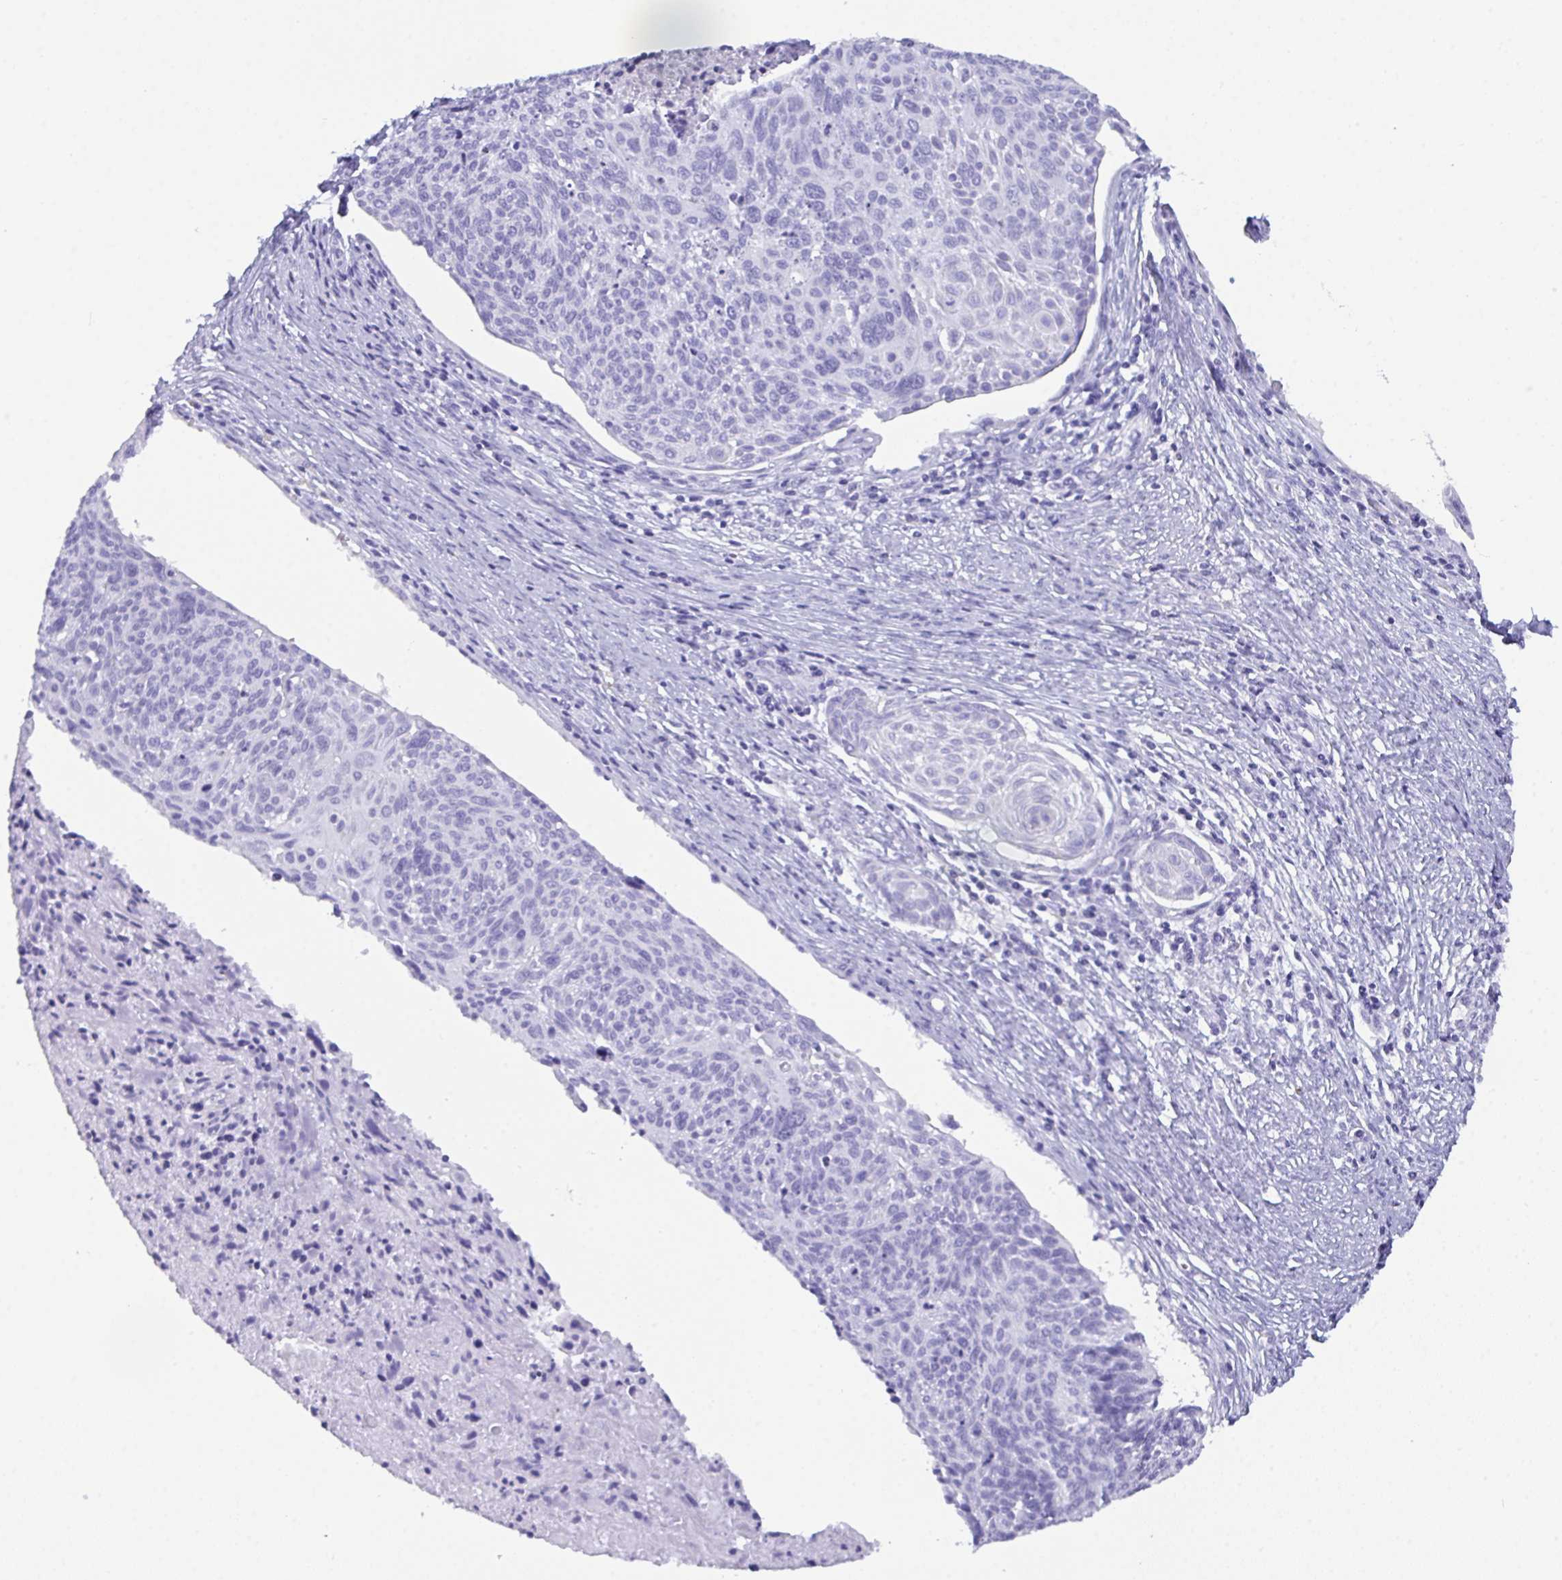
{"staining": {"intensity": "negative", "quantity": "none", "location": "none"}, "tissue": "cervical cancer", "cell_type": "Tumor cells", "image_type": "cancer", "snomed": [{"axis": "morphology", "description": "Squamous cell carcinoma, NOS"}, {"axis": "topography", "description": "Cervix"}], "caption": "IHC micrograph of human squamous cell carcinoma (cervical) stained for a protein (brown), which demonstrates no expression in tumor cells.", "gene": "ZNF850", "patient": {"sex": "female", "age": 49}}